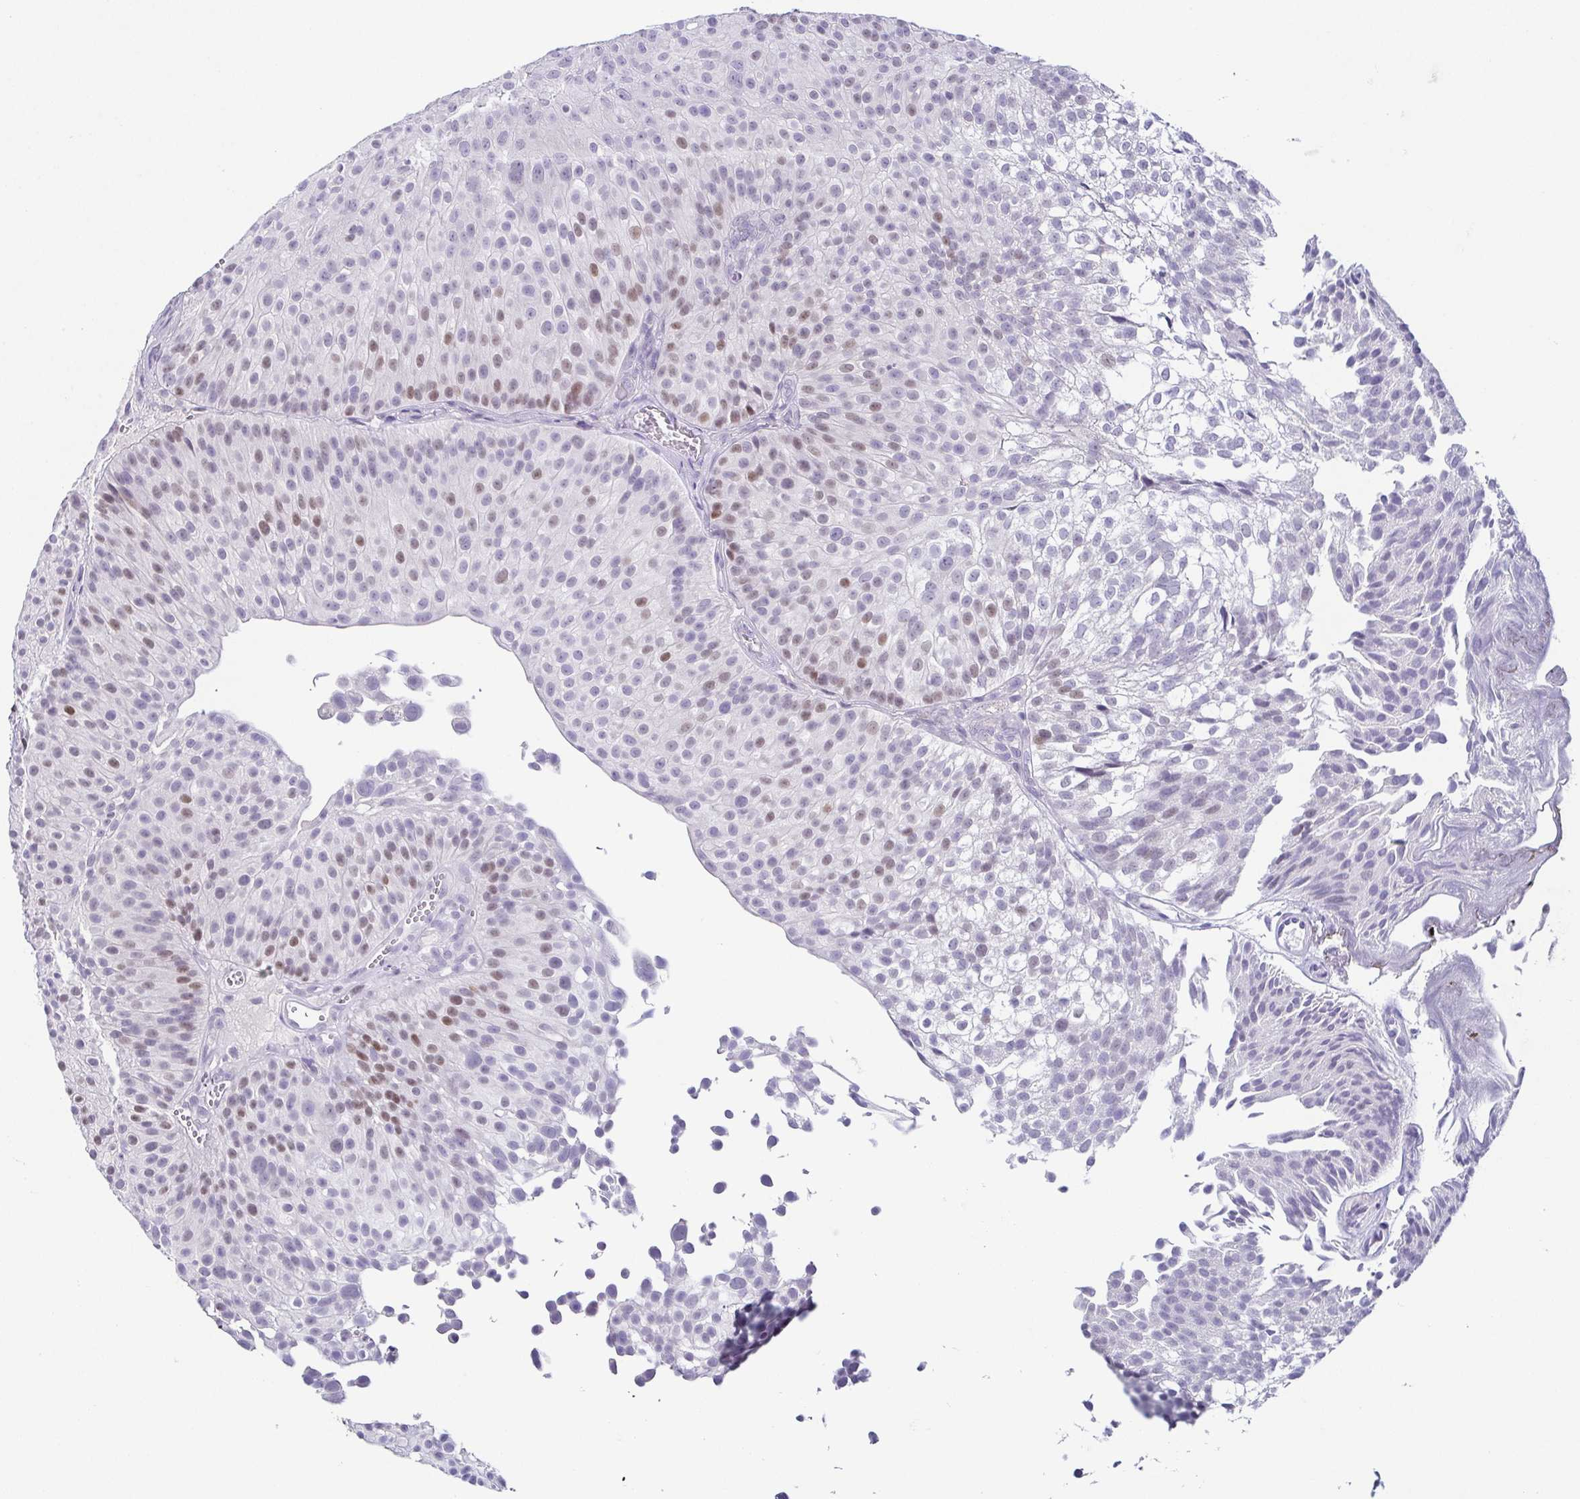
{"staining": {"intensity": "moderate", "quantity": "<25%", "location": "nuclear"}, "tissue": "urothelial cancer", "cell_type": "Tumor cells", "image_type": "cancer", "snomed": [{"axis": "morphology", "description": "Urothelial carcinoma, Low grade"}, {"axis": "topography", "description": "Urinary bladder"}], "caption": "An IHC micrograph of tumor tissue is shown. Protein staining in brown shows moderate nuclear positivity in low-grade urothelial carcinoma within tumor cells. (IHC, brightfield microscopy, high magnification).", "gene": "TP73", "patient": {"sex": "male", "age": 70}}